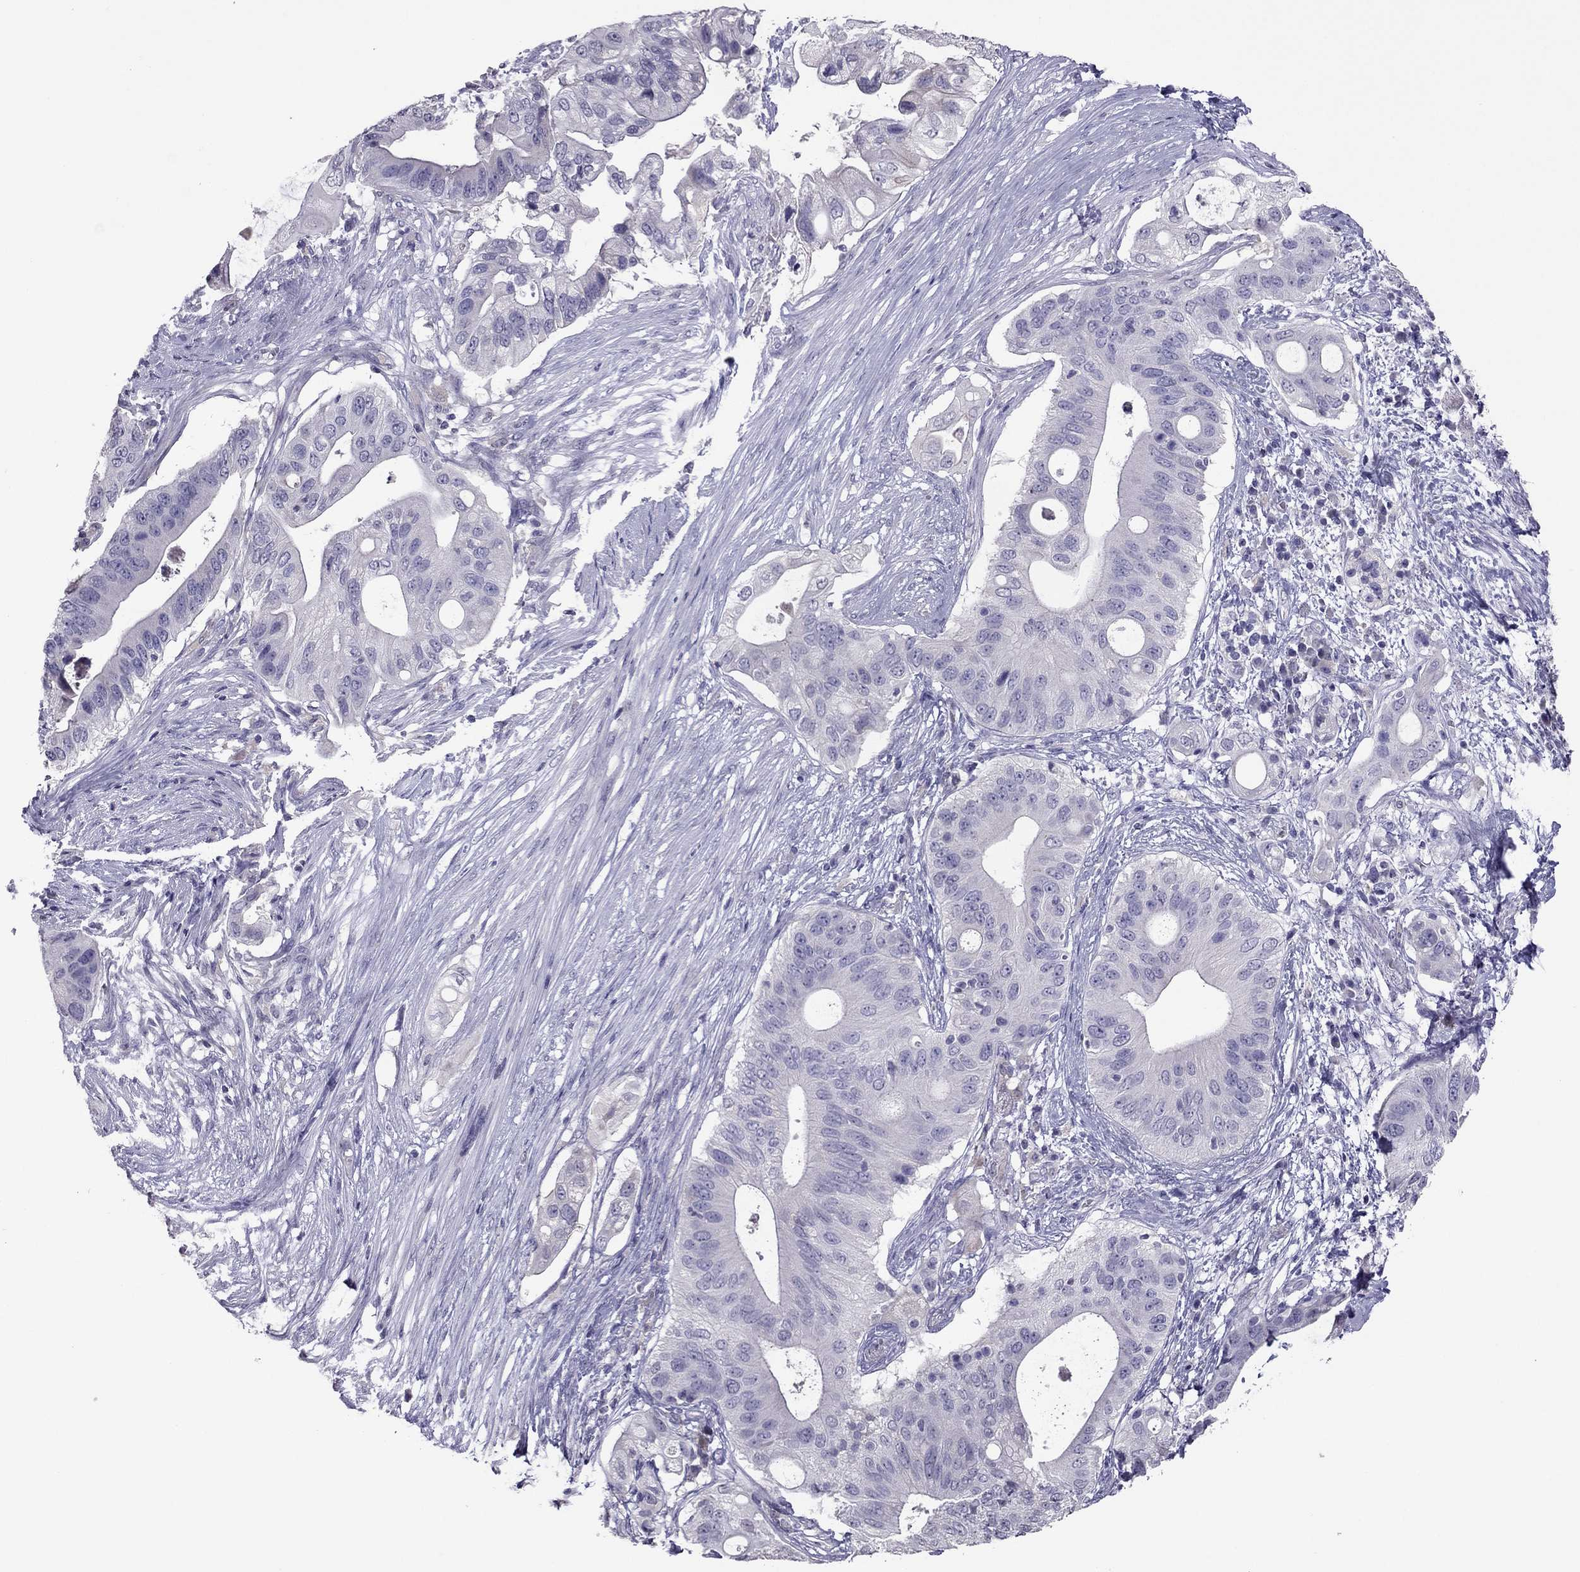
{"staining": {"intensity": "negative", "quantity": "none", "location": "none"}, "tissue": "pancreatic cancer", "cell_type": "Tumor cells", "image_type": "cancer", "snomed": [{"axis": "morphology", "description": "Adenocarcinoma, NOS"}, {"axis": "topography", "description": "Pancreas"}], "caption": "Immunohistochemical staining of pancreatic cancer demonstrates no significant staining in tumor cells. (DAB IHC, high magnification).", "gene": "RGS8", "patient": {"sex": "female", "age": 72}}